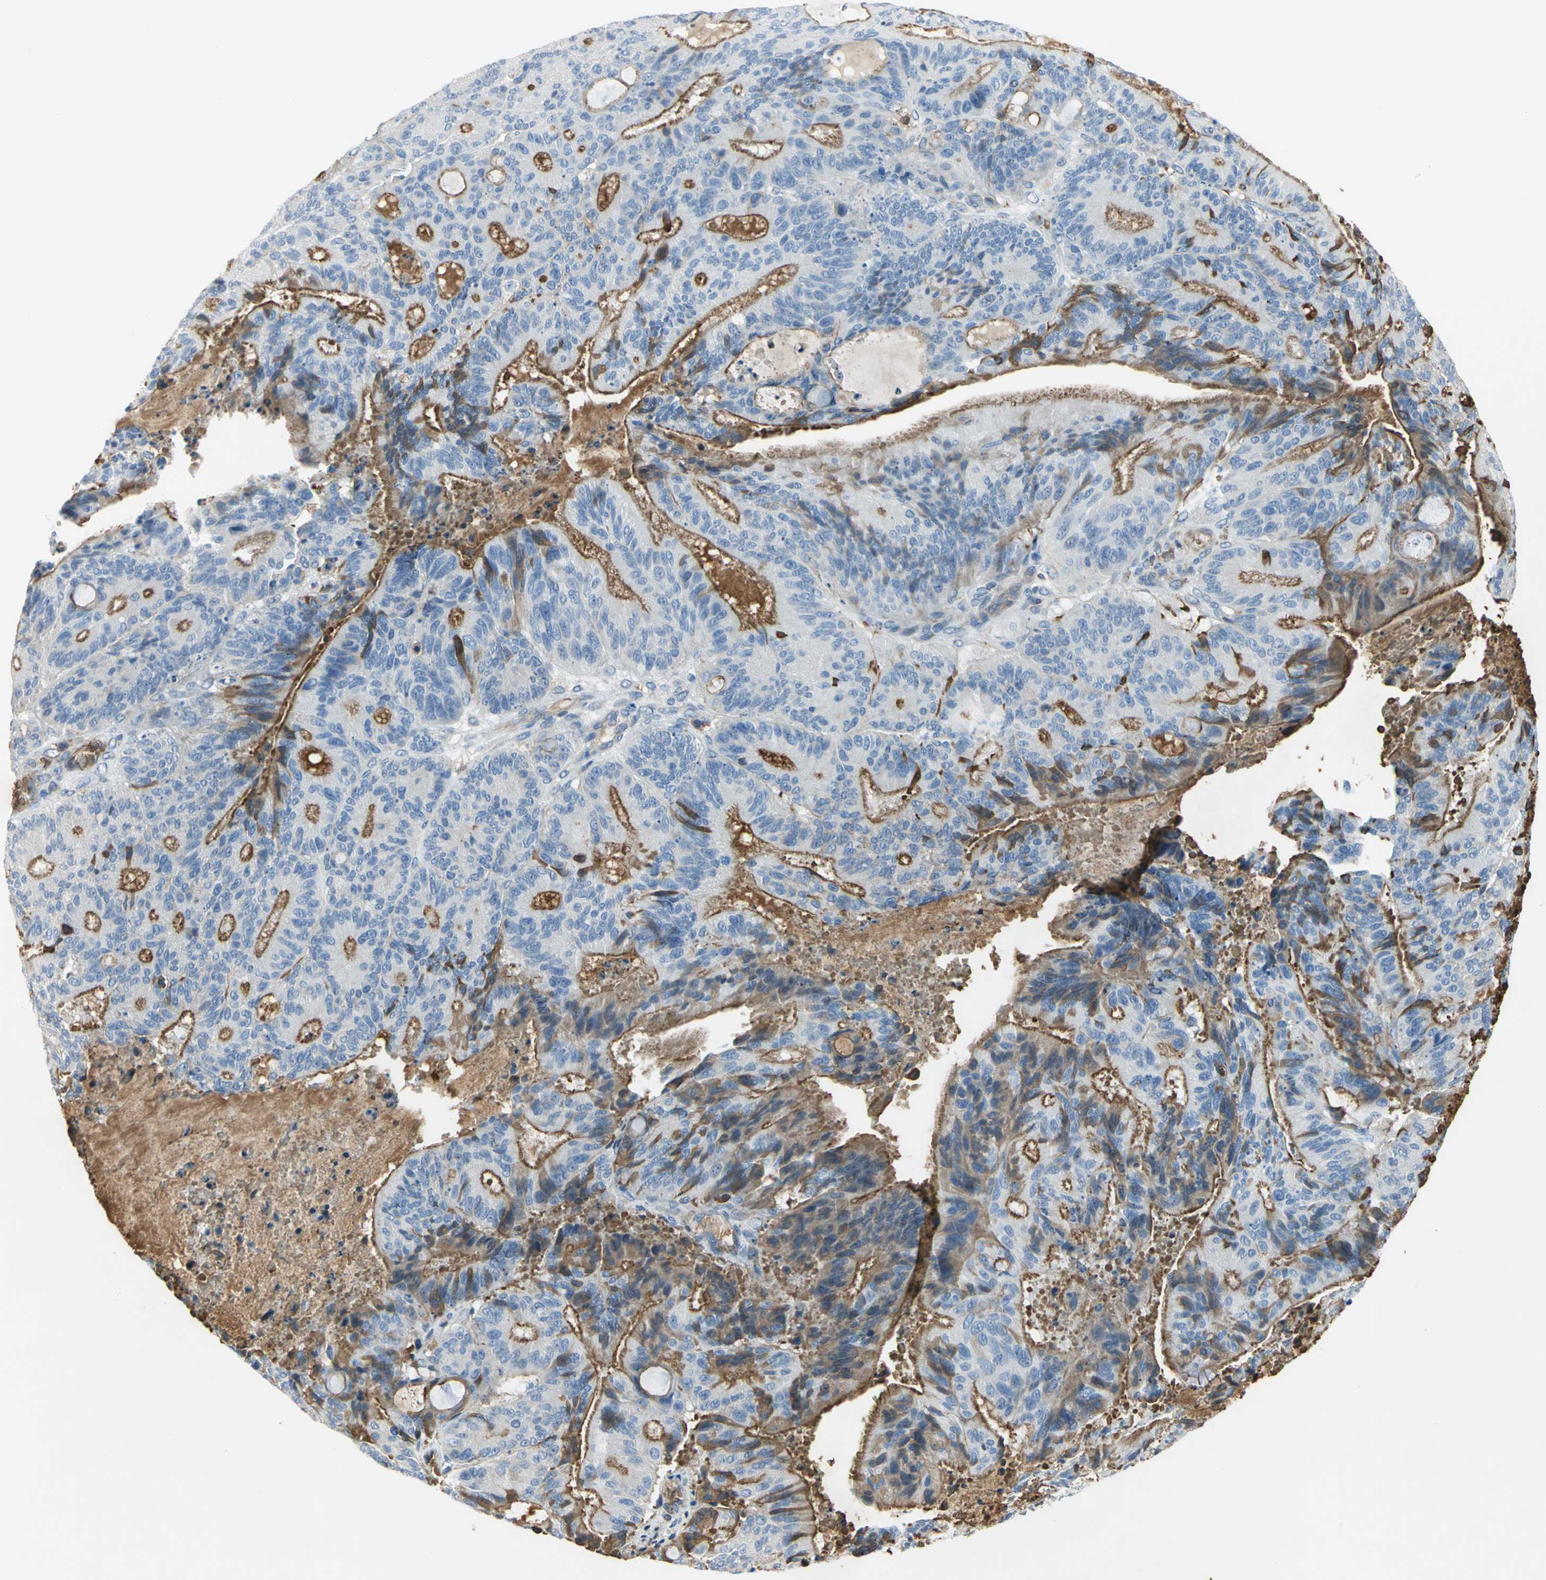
{"staining": {"intensity": "moderate", "quantity": ">75%", "location": "cytoplasmic/membranous"}, "tissue": "liver cancer", "cell_type": "Tumor cells", "image_type": "cancer", "snomed": [{"axis": "morphology", "description": "Cholangiocarcinoma"}, {"axis": "topography", "description": "Liver"}], "caption": "Human liver cancer stained for a protein (brown) demonstrates moderate cytoplasmic/membranous positive positivity in about >75% of tumor cells.", "gene": "TREM1", "patient": {"sex": "female", "age": 73}}